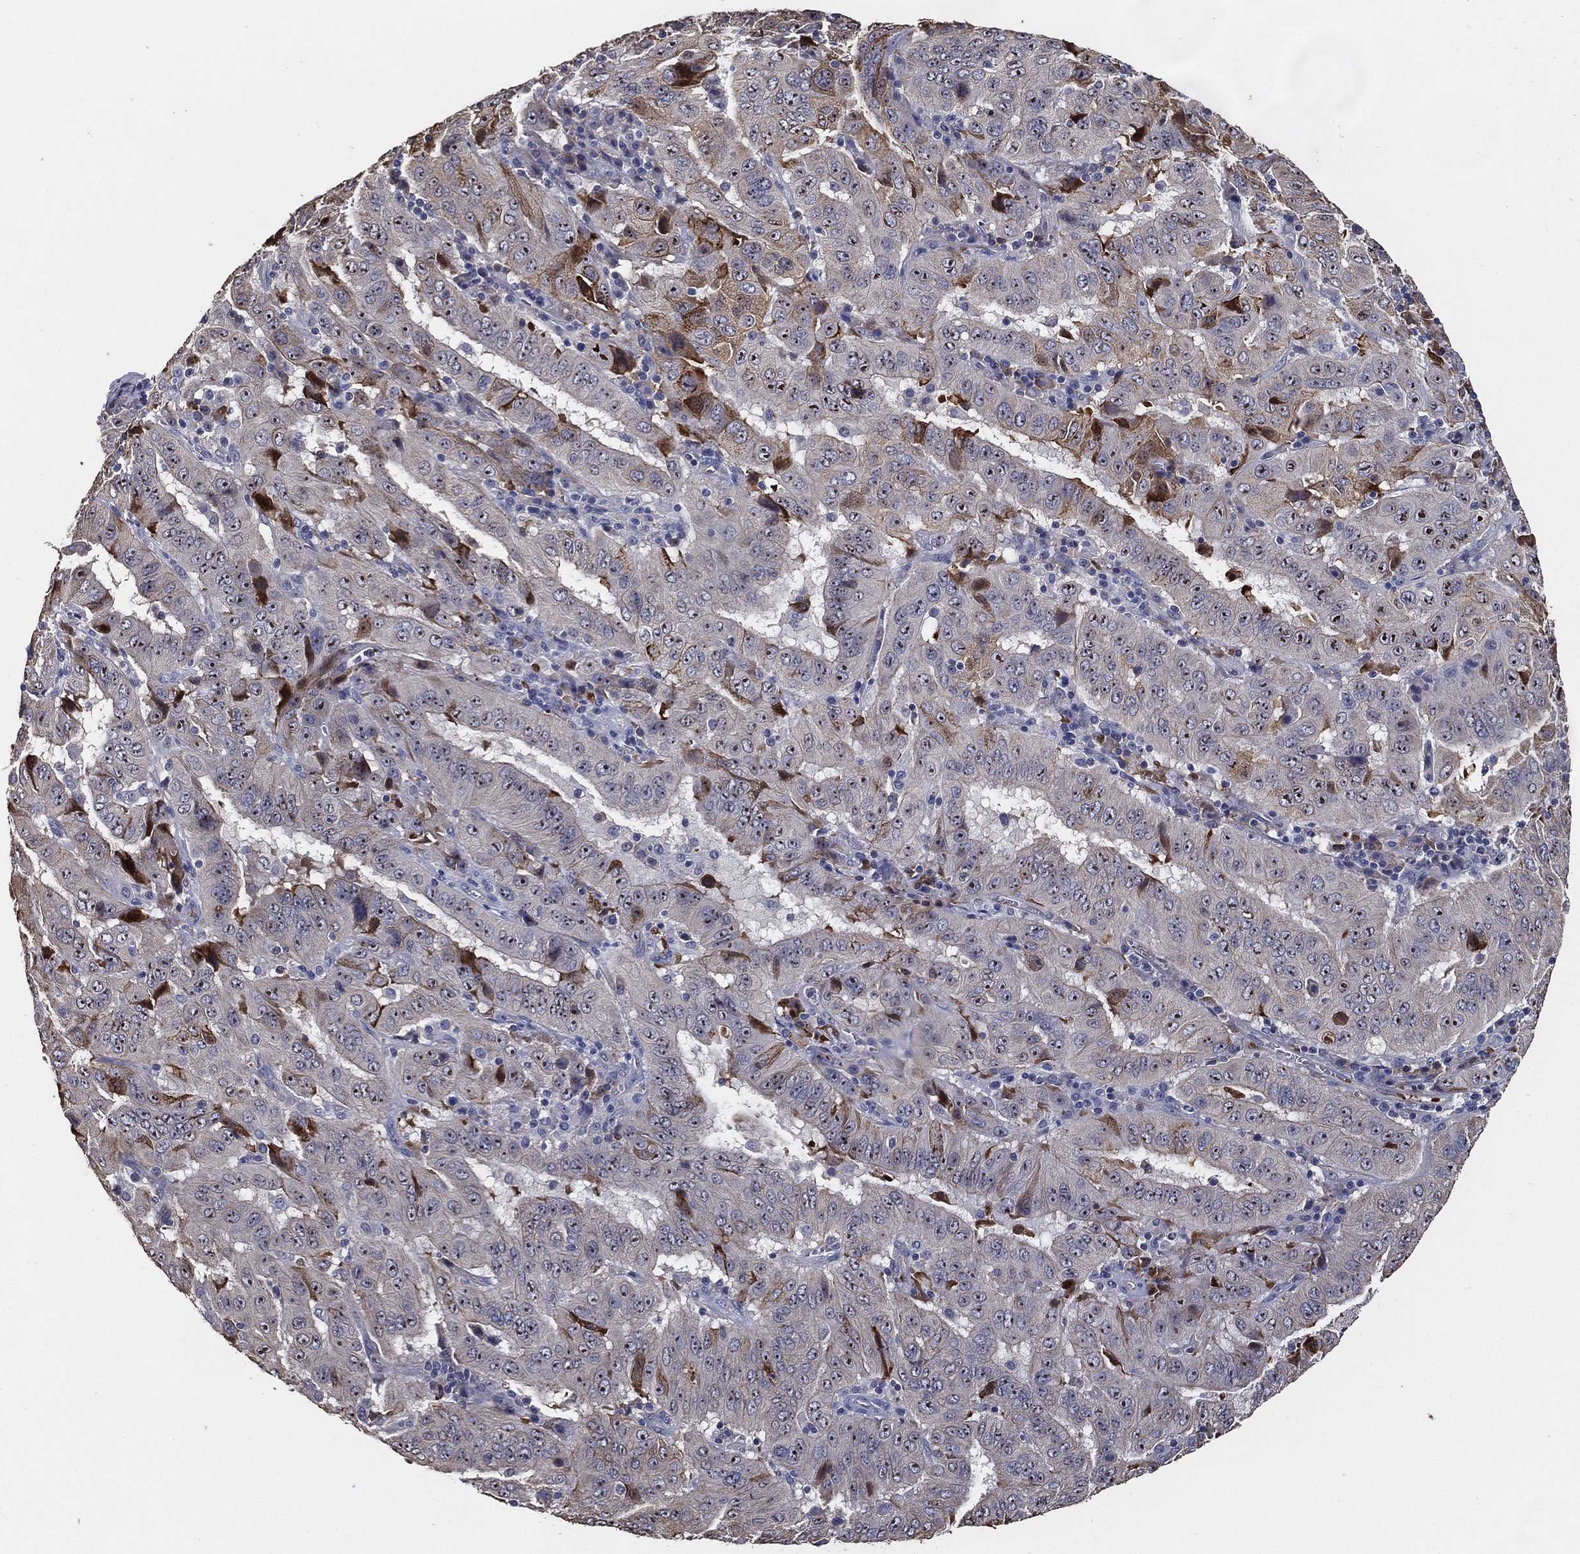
{"staining": {"intensity": "moderate", "quantity": "<25%", "location": "cytoplasmic/membranous"}, "tissue": "pancreatic cancer", "cell_type": "Tumor cells", "image_type": "cancer", "snomed": [{"axis": "morphology", "description": "Adenocarcinoma, NOS"}, {"axis": "topography", "description": "Pancreas"}], "caption": "Protein expression analysis of human pancreatic cancer (adenocarcinoma) reveals moderate cytoplasmic/membranous expression in about <25% of tumor cells.", "gene": "EFNA1", "patient": {"sex": "male", "age": 63}}